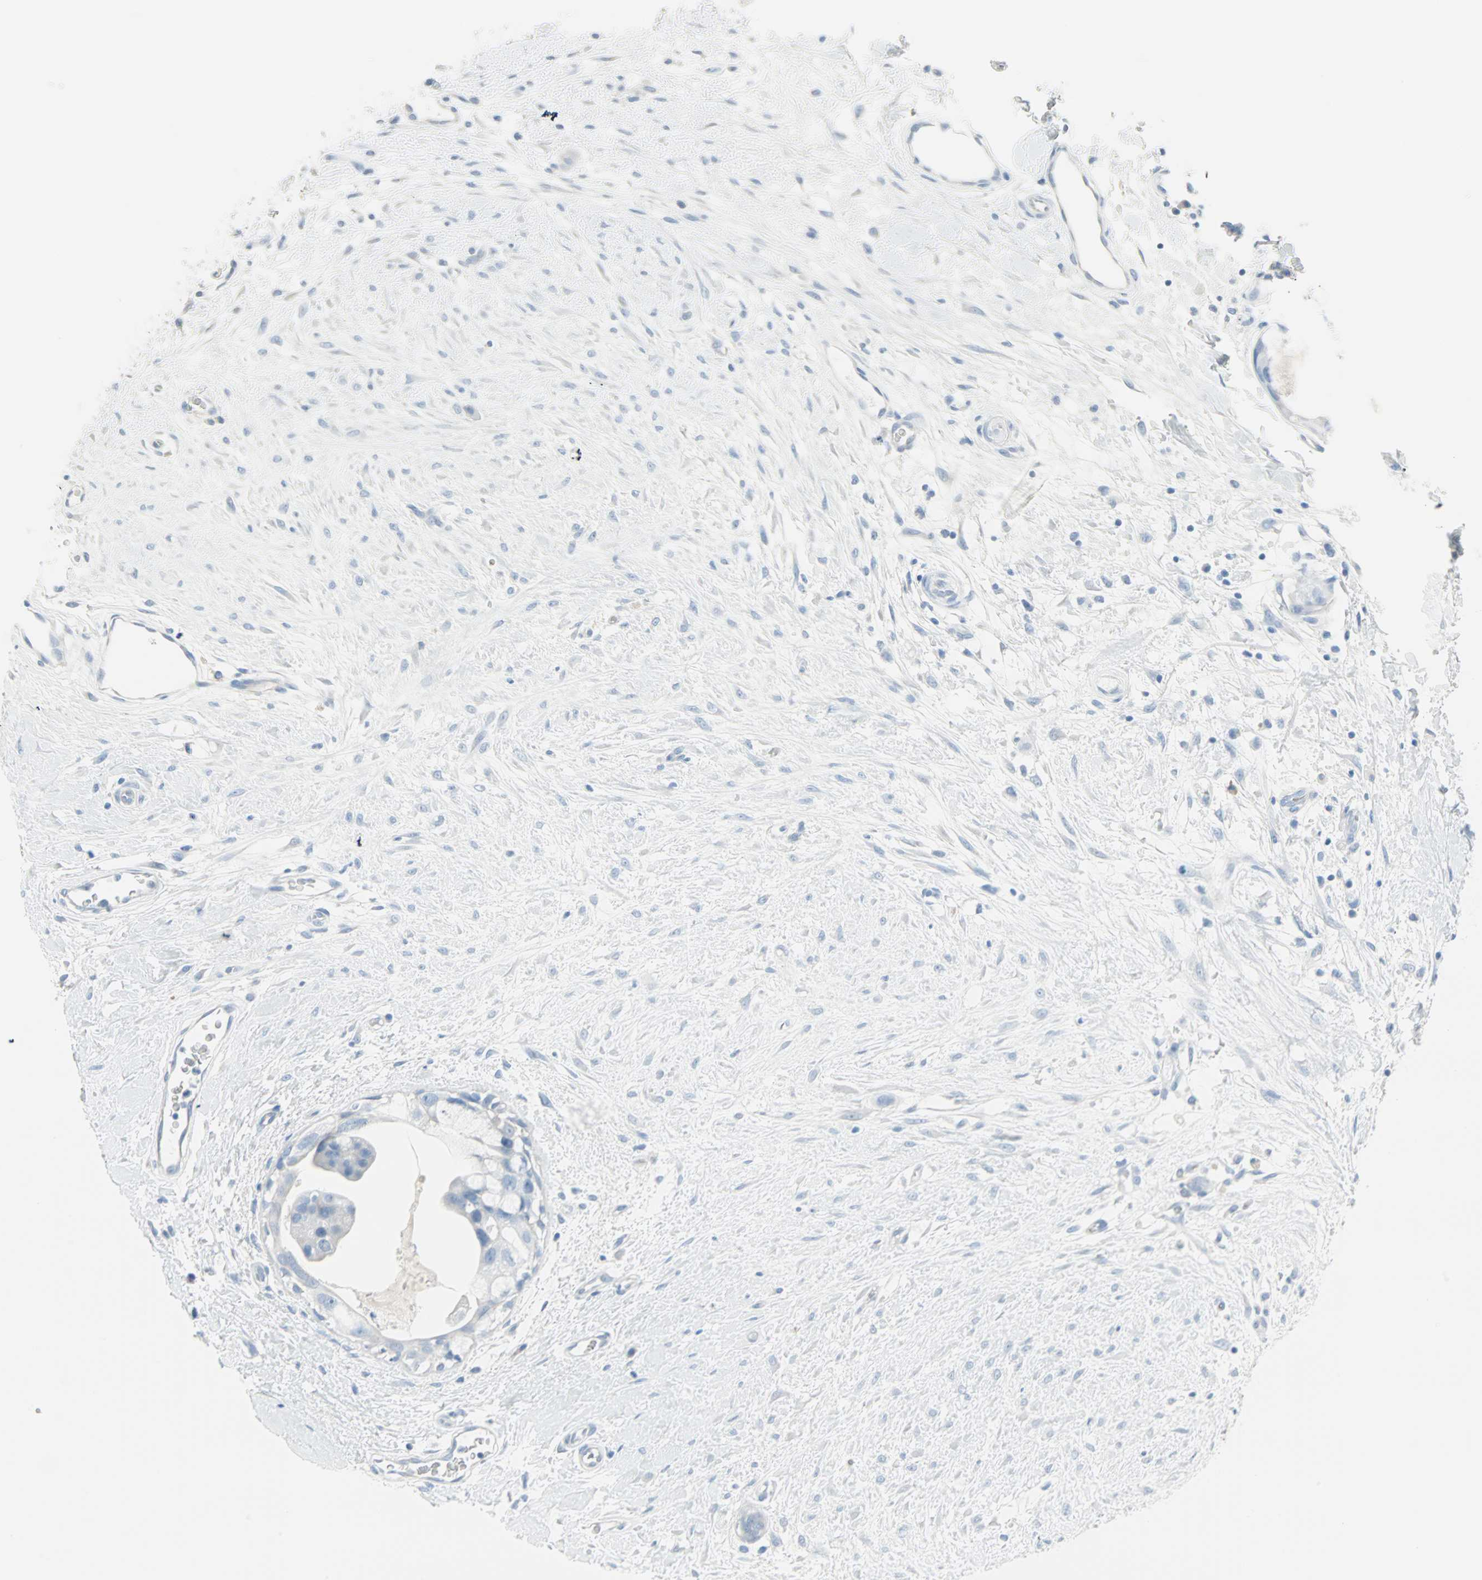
{"staining": {"intensity": "negative", "quantity": "none", "location": "none"}, "tissue": "breast cancer", "cell_type": "Tumor cells", "image_type": "cancer", "snomed": [{"axis": "morphology", "description": "Duct carcinoma"}, {"axis": "topography", "description": "Breast"}], "caption": "There is no significant expression in tumor cells of breast cancer.", "gene": "STX1A", "patient": {"sex": "female", "age": 40}}